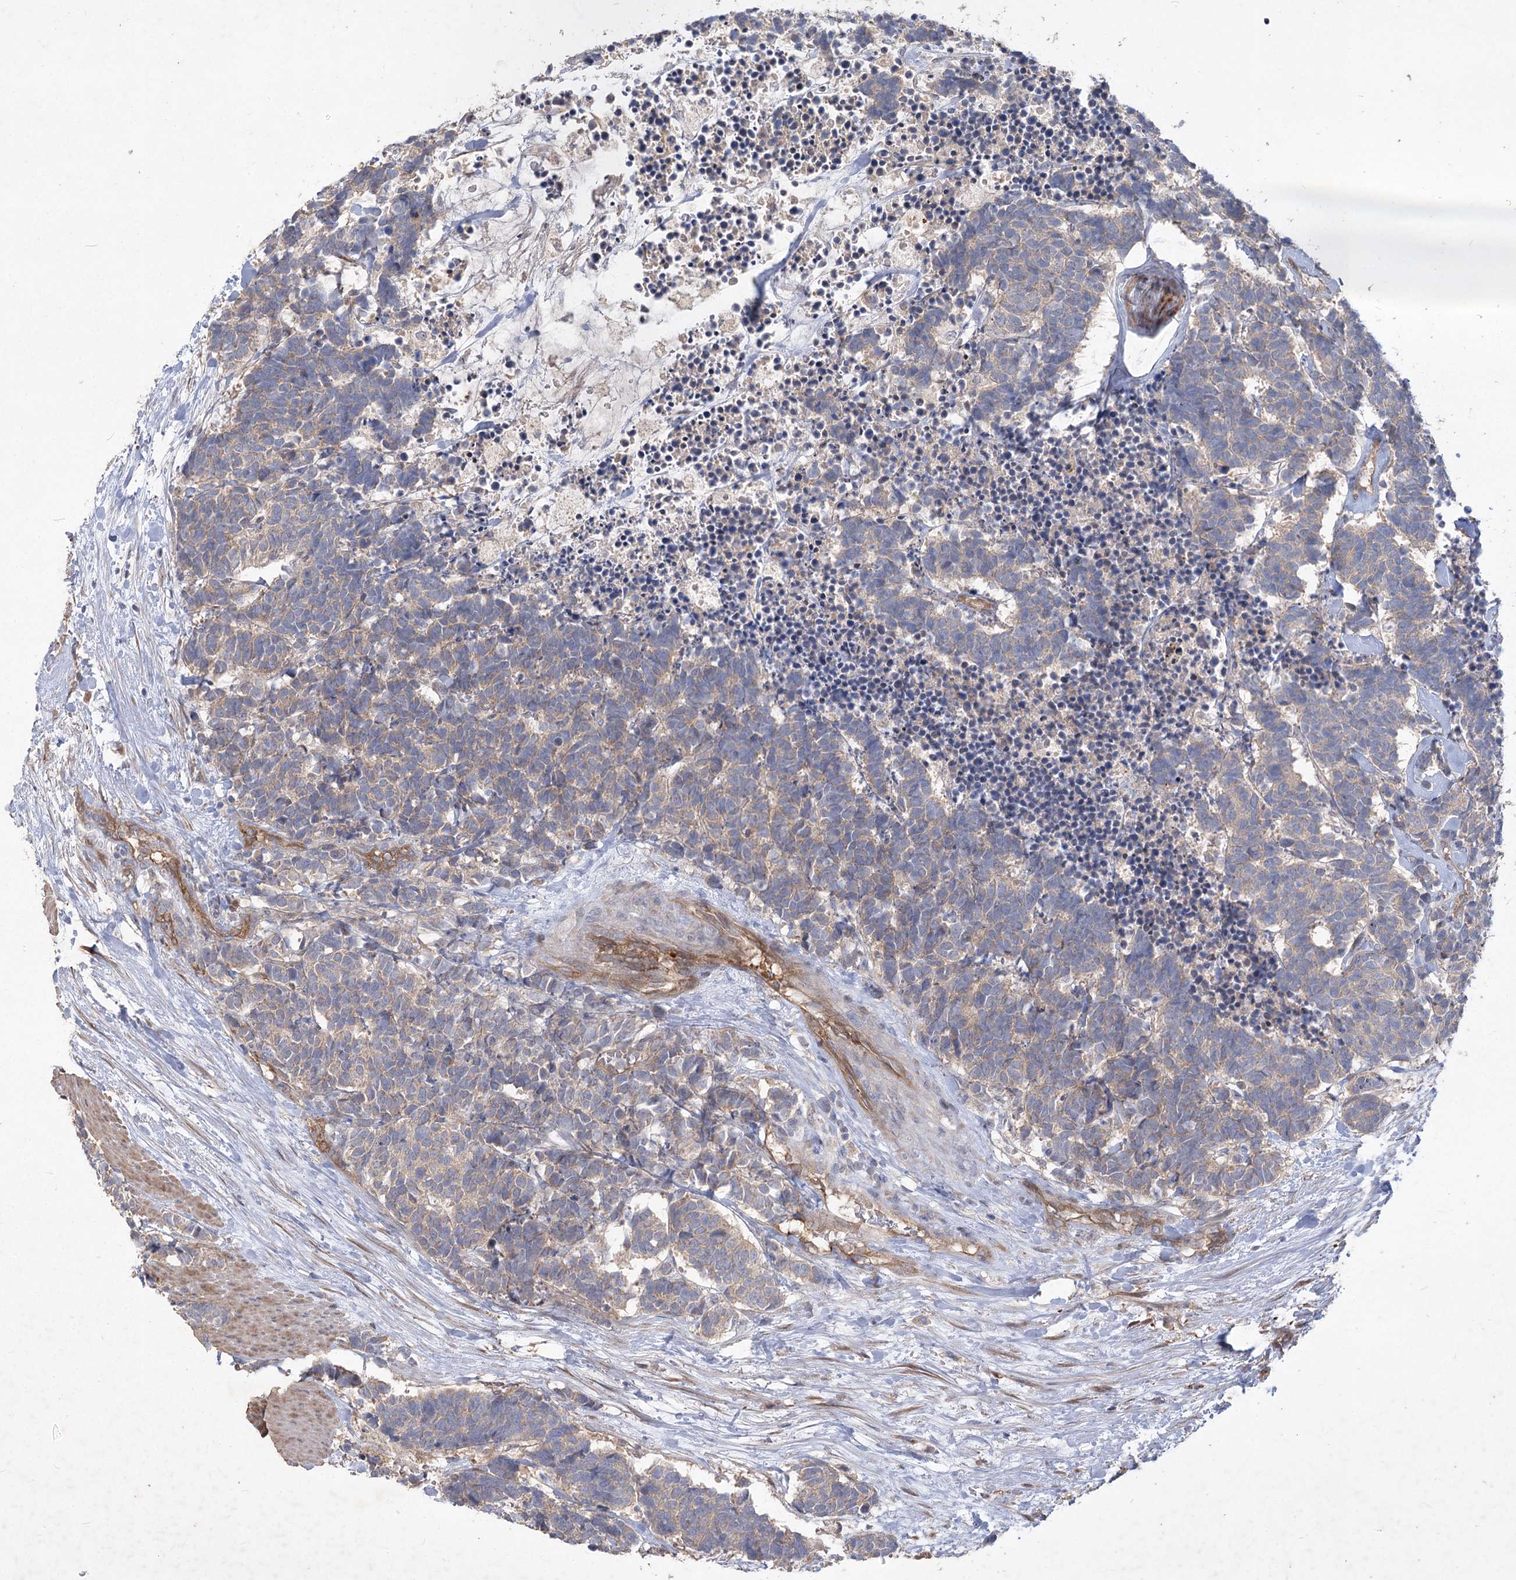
{"staining": {"intensity": "weak", "quantity": "<25%", "location": "cytoplasmic/membranous"}, "tissue": "carcinoid", "cell_type": "Tumor cells", "image_type": "cancer", "snomed": [{"axis": "morphology", "description": "Carcinoma, NOS"}, {"axis": "morphology", "description": "Carcinoid, malignant, NOS"}, {"axis": "topography", "description": "Urinary bladder"}], "caption": "DAB immunohistochemical staining of carcinoid demonstrates no significant staining in tumor cells.", "gene": "RIN2", "patient": {"sex": "male", "age": 57}}